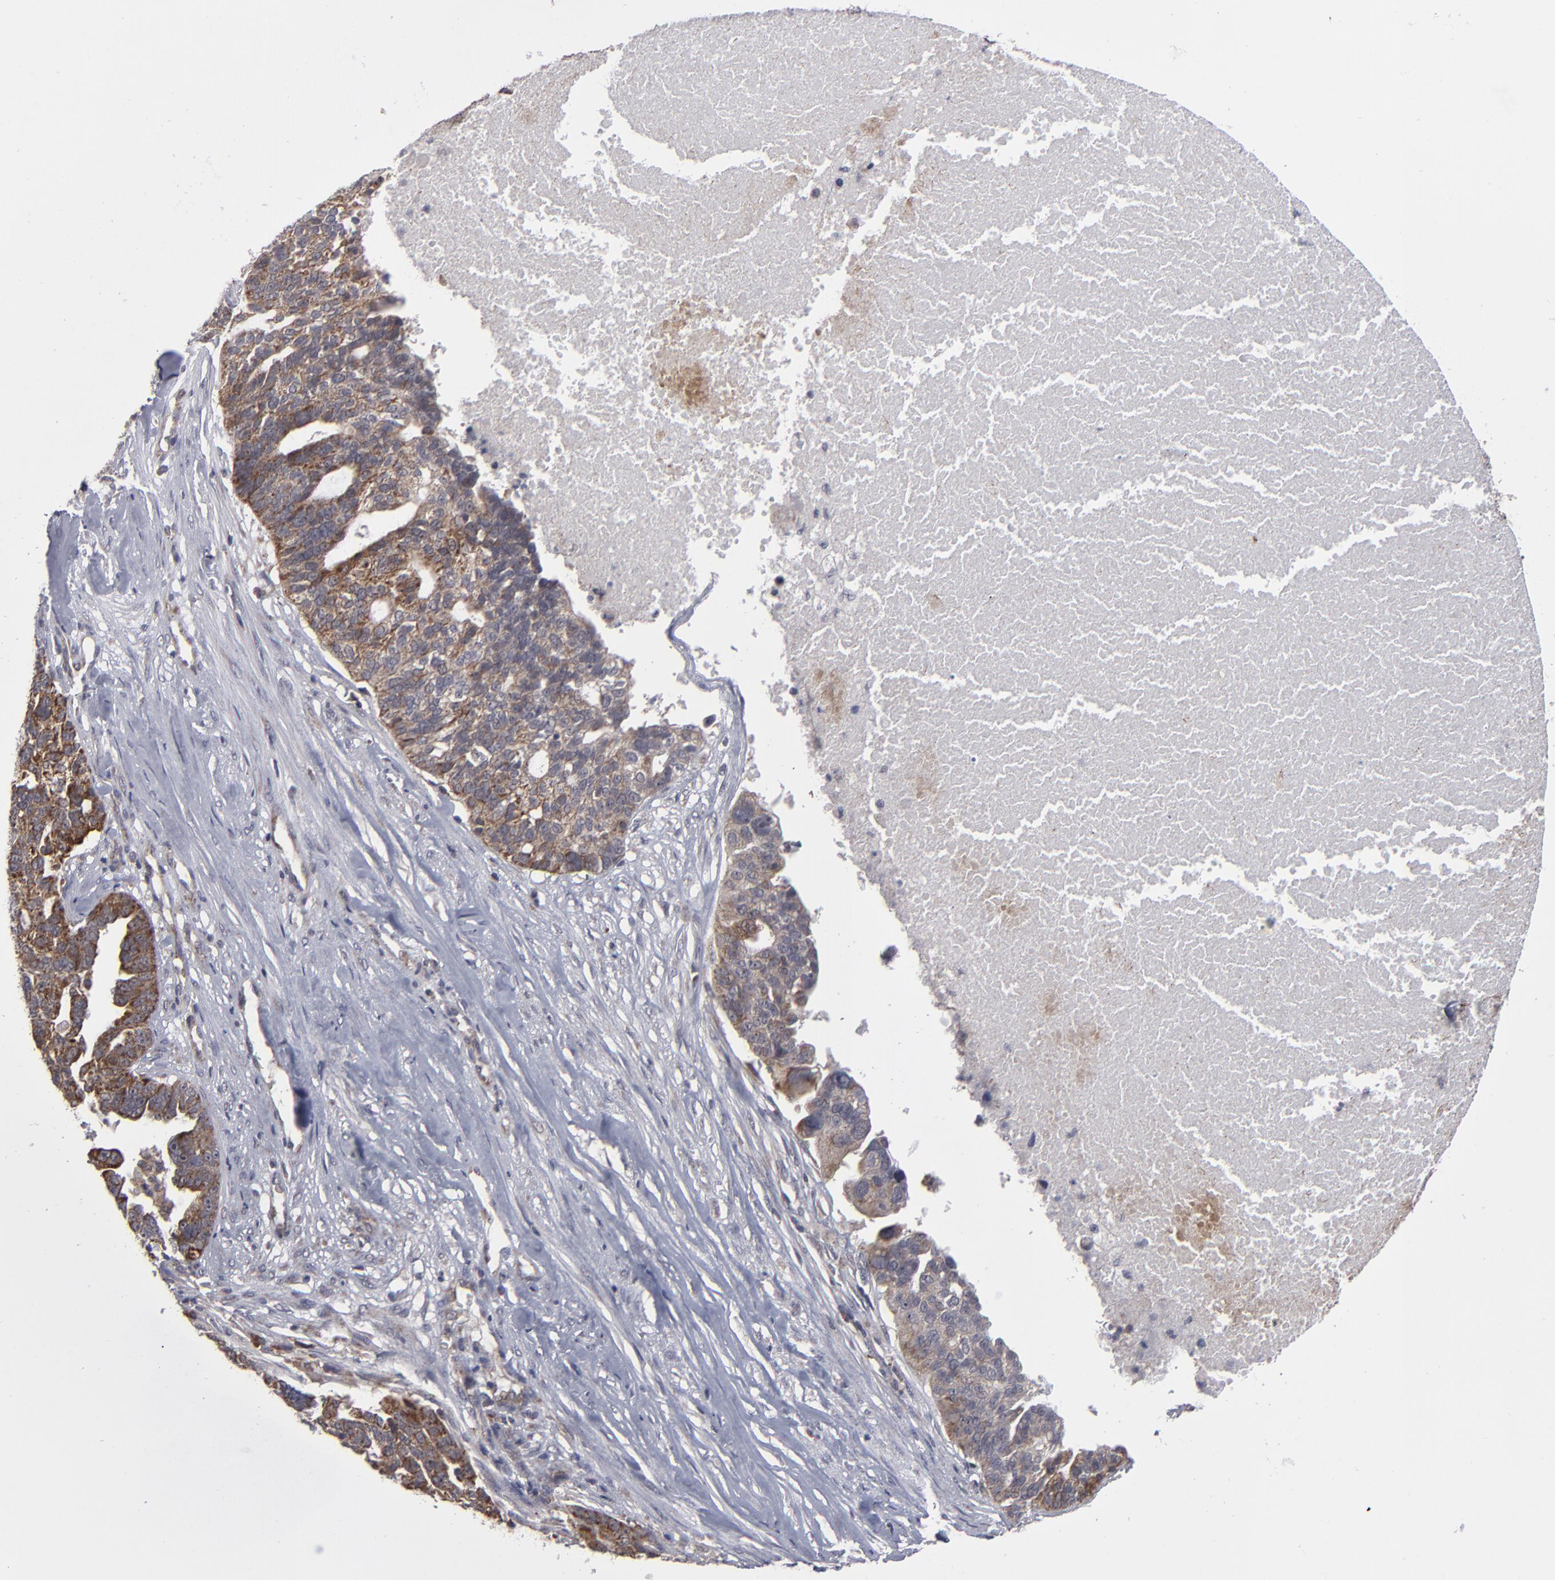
{"staining": {"intensity": "moderate", "quantity": "25%-75%", "location": "cytoplasmic/membranous"}, "tissue": "ovarian cancer", "cell_type": "Tumor cells", "image_type": "cancer", "snomed": [{"axis": "morphology", "description": "Cystadenocarcinoma, serous, NOS"}, {"axis": "topography", "description": "Ovary"}], "caption": "Immunohistochemistry histopathology image of neoplastic tissue: serous cystadenocarcinoma (ovarian) stained using immunohistochemistry (IHC) exhibits medium levels of moderate protein expression localized specifically in the cytoplasmic/membranous of tumor cells, appearing as a cytoplasmic/membranous brown color.", "gene": "GLCCI1", "patient": {"sex": "female", "age": 59}}